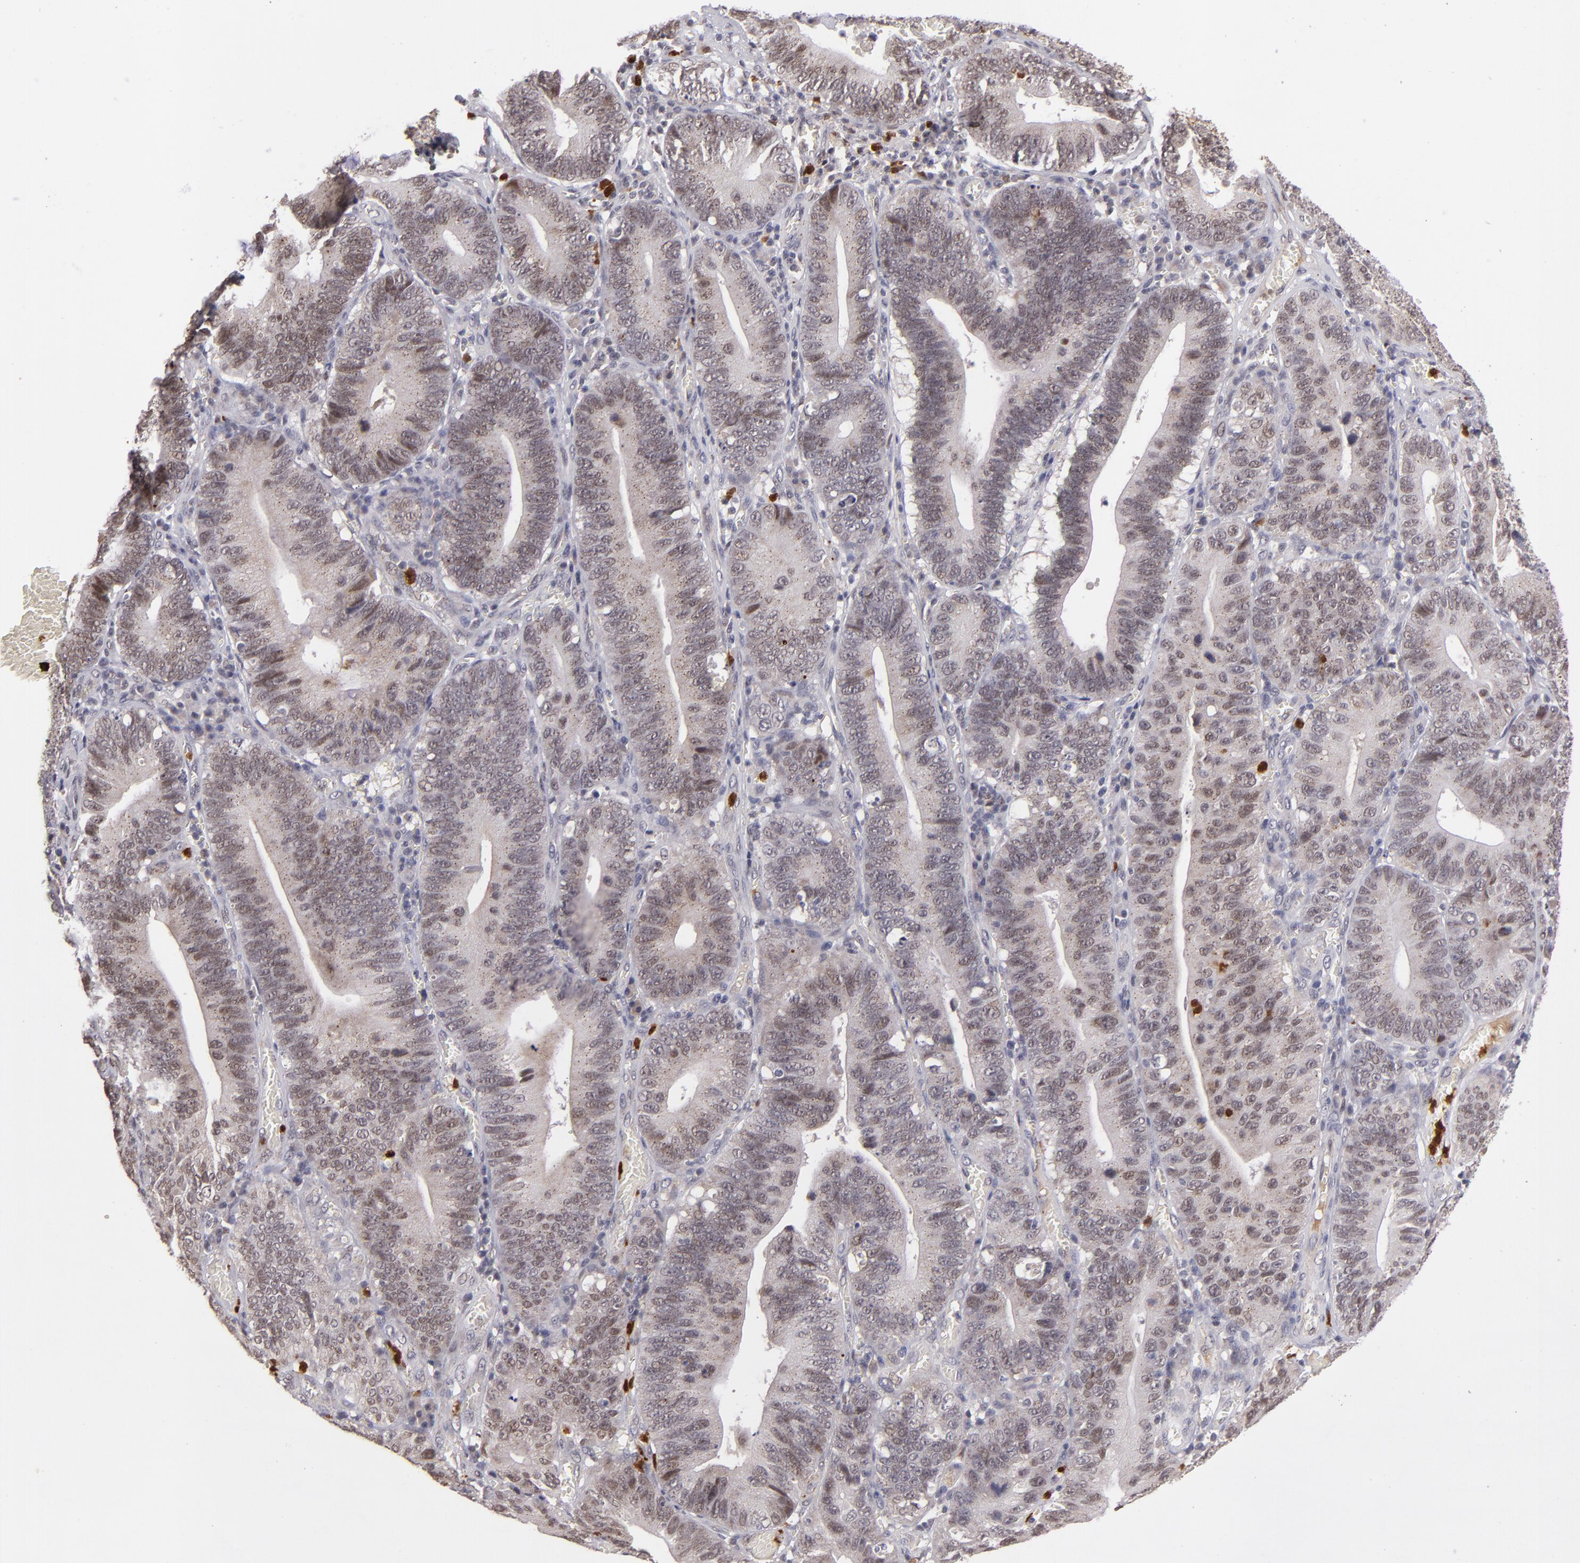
{"staining": {"intensity": "weak", "quantity": "<25%", "location": "nuclear"}, "tissue": "stomach cancer", "cell_type": "Tumor cells", "image_type": "cancer", "snomed": [{"axis": "morphology", "description": "Adenocarcinoma, NOS"}, {"axis": "topography", "description": "Stomach"}, {"axis": "topography", "description": "Gastric cardia"}], "caption": "High magnification brightfield microscopy of stomach cancer stained with DAB (3,3'-diaminobenzidine) (brown) and counterstained with hematoxylin (blue): tumor cells show no significant positivity.", "gene": "RXRG", "patient": {"sex": "male", "age": 59}}